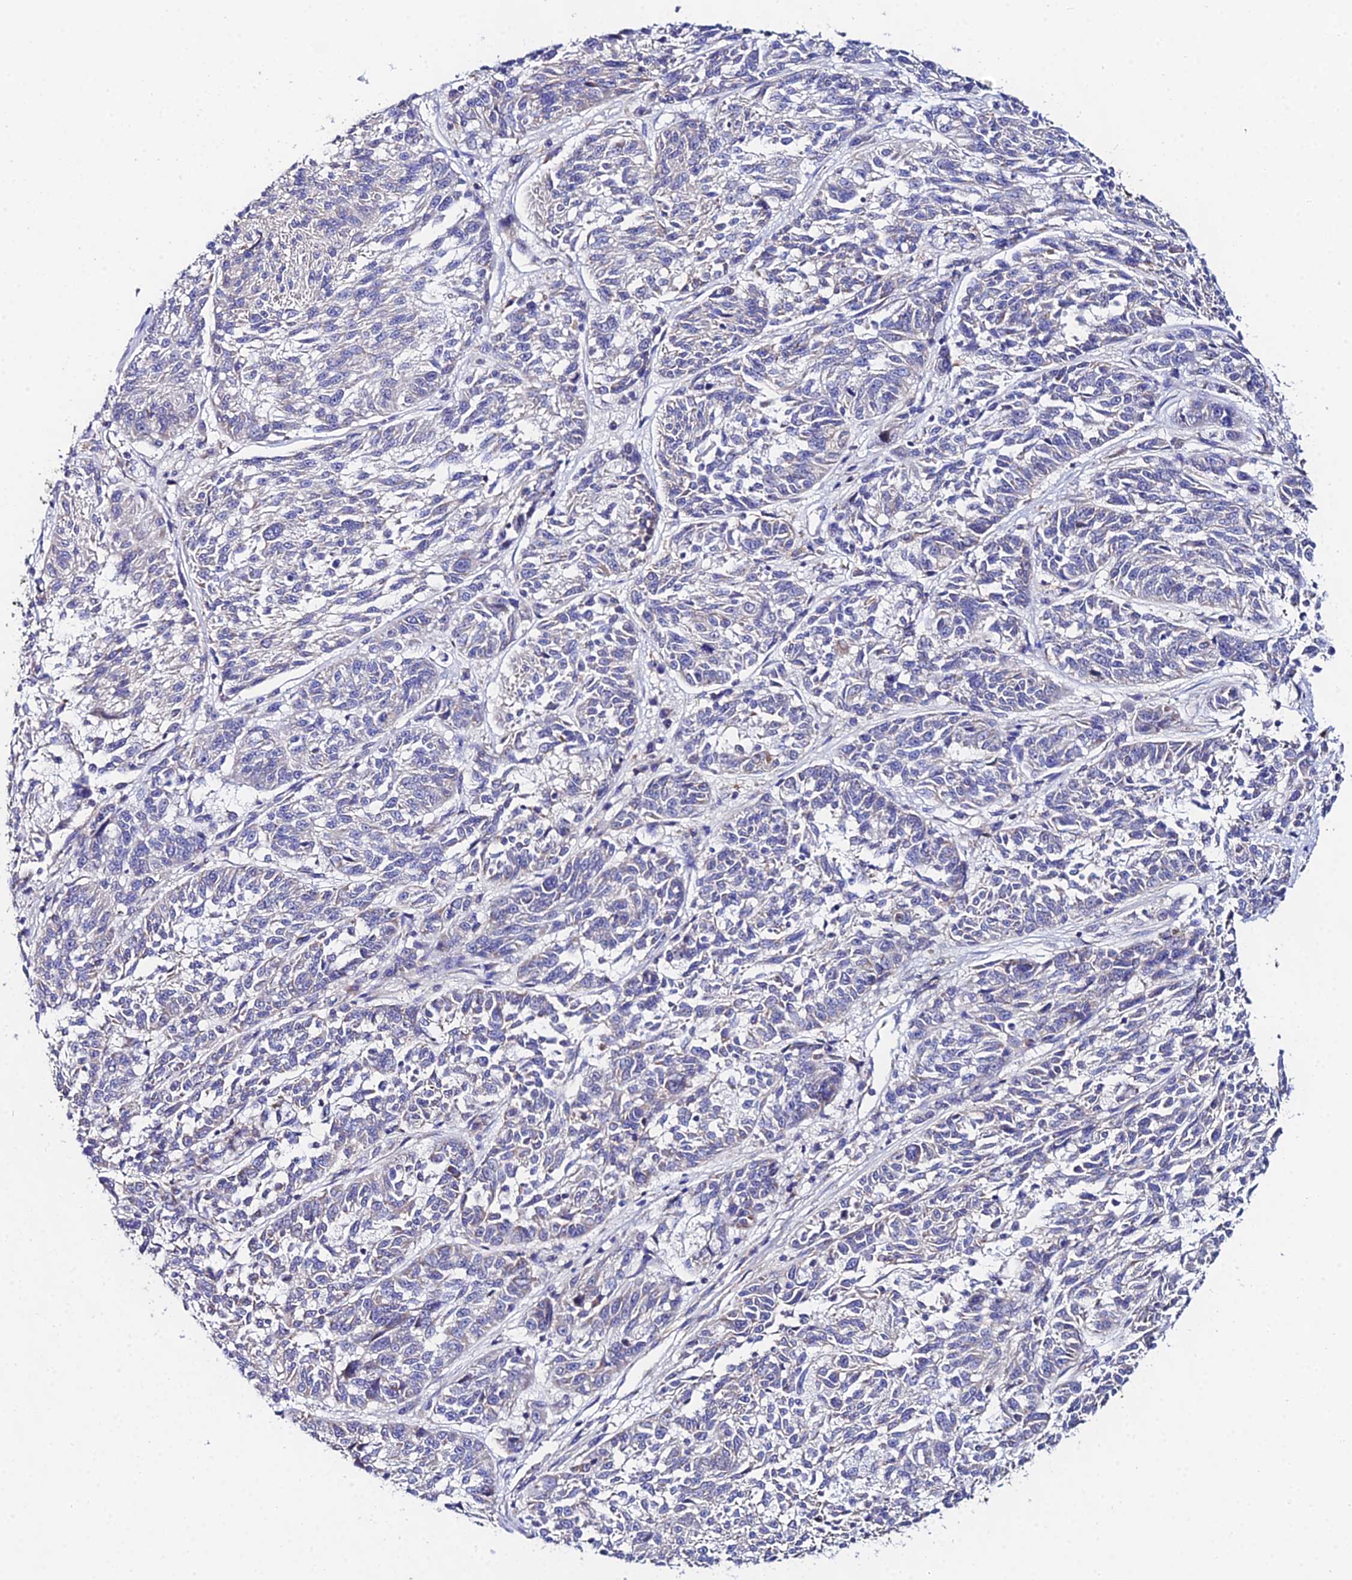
{"staining": {"intensity": "negative", "quantity": "none", "location": "none"}, "tissue": "melanoma", "cell_type": "Tumor cells", "image_type": "cancer", "snomed": [{"axis": "morphology", "description": "Malignant melanoma, NOS"}, {"axis": "topography", "description": "Skin"}], "caption": "Histopathology image shows no protein staining in tumor cells of malignant melanoma tissue.", "gene": "PPP2R2C", "patient": {"sex": "male", "age": 53}}